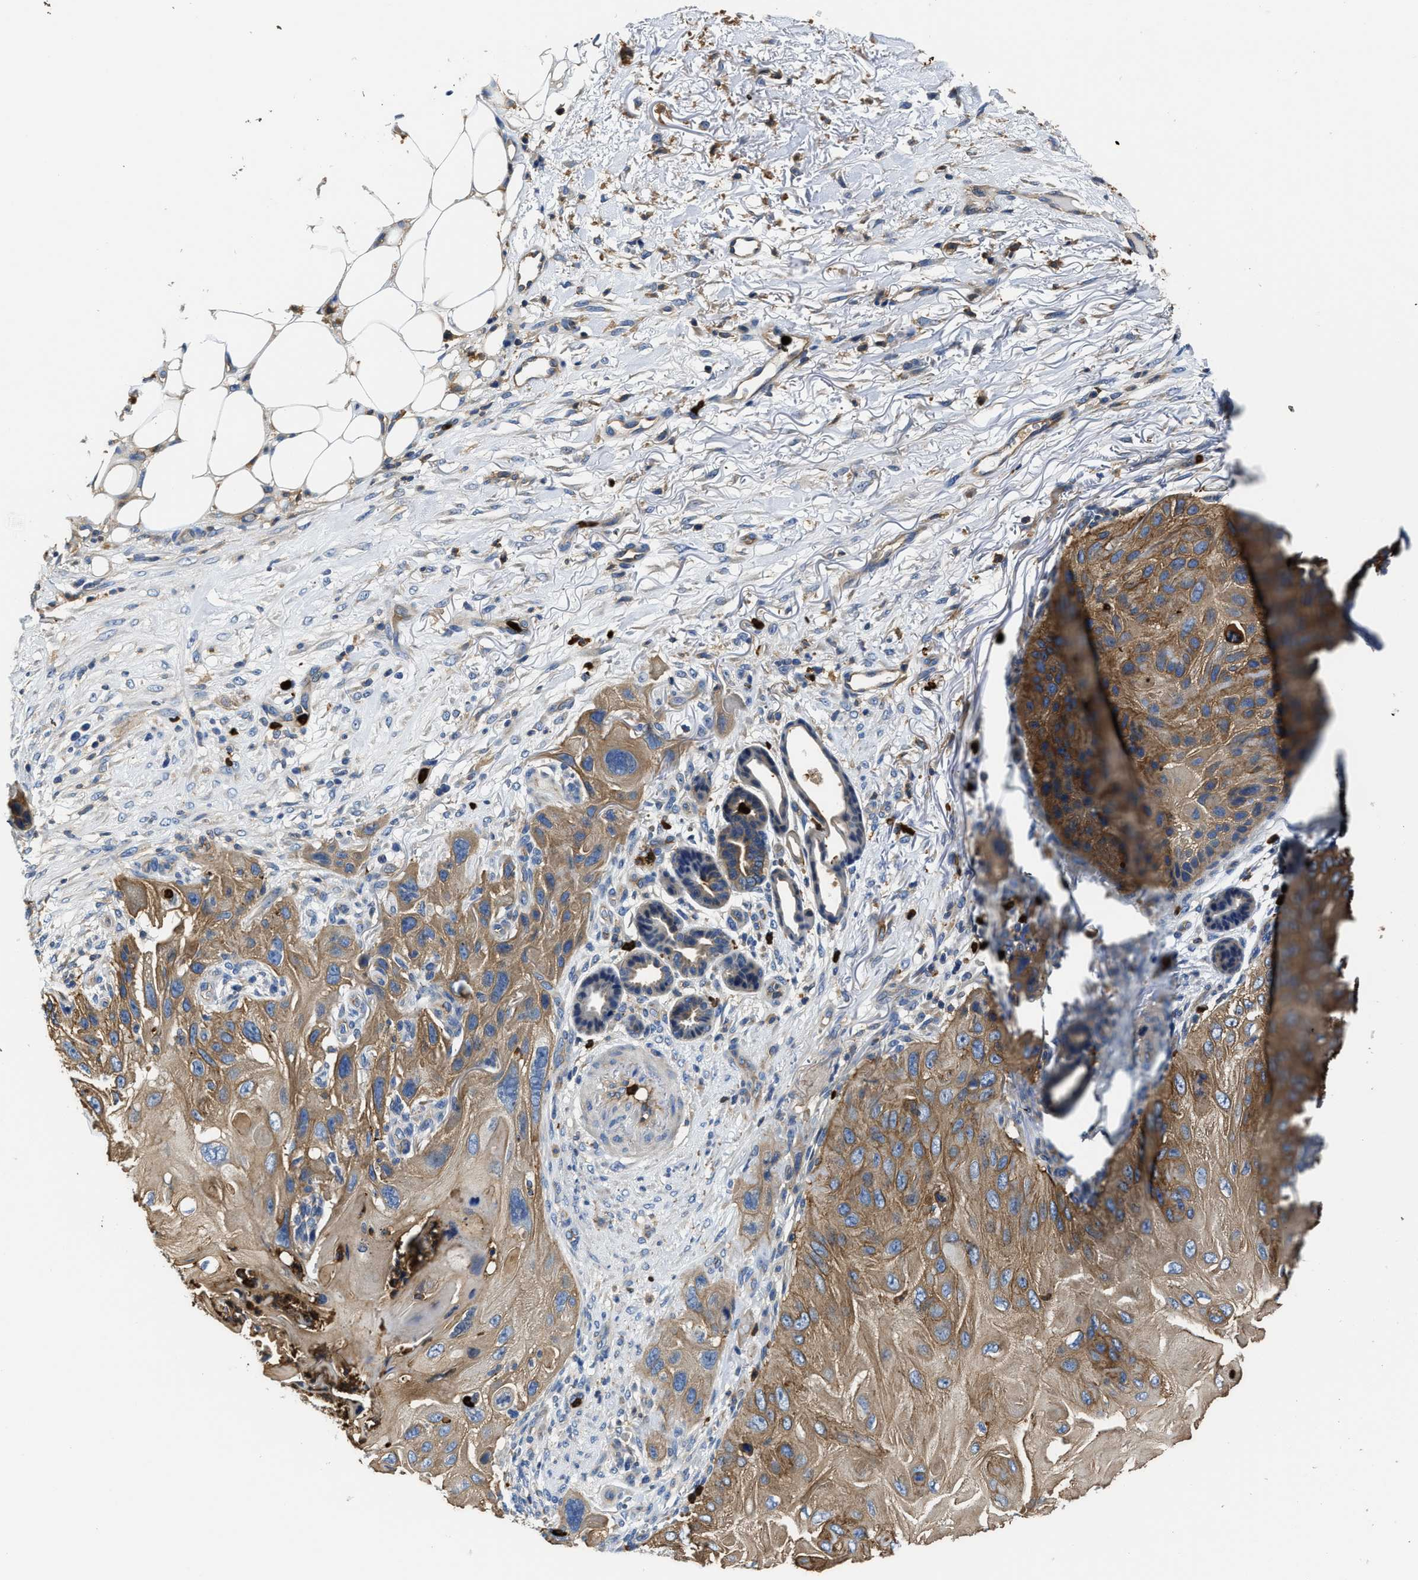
{"staining": {"intensity": "moderate", "quantity": ">75%", "location": "cytoplasmic/membranous"}, "tissue": "skin cancer", "cell_type": "Tumor cells", "image_type": "cancer", "snomed": [{"axis": "morphology", "description": "Squamous cell carcinoma, NOS"}, {"axis": "topography", "description": "Skin"}], "caption": "Immunohistochemical staining of squamous cell carcinoma (skin) displays moderate cytoplasmic/membranous protein expression in about >75% of tumor cells. The protein is stained brown, and the nuclei are stained in blue (DAB IHC with brightfield microscopy, high magnification).", "gene": "TRAF6", "patient": {"sex": "female", "age": 77}}